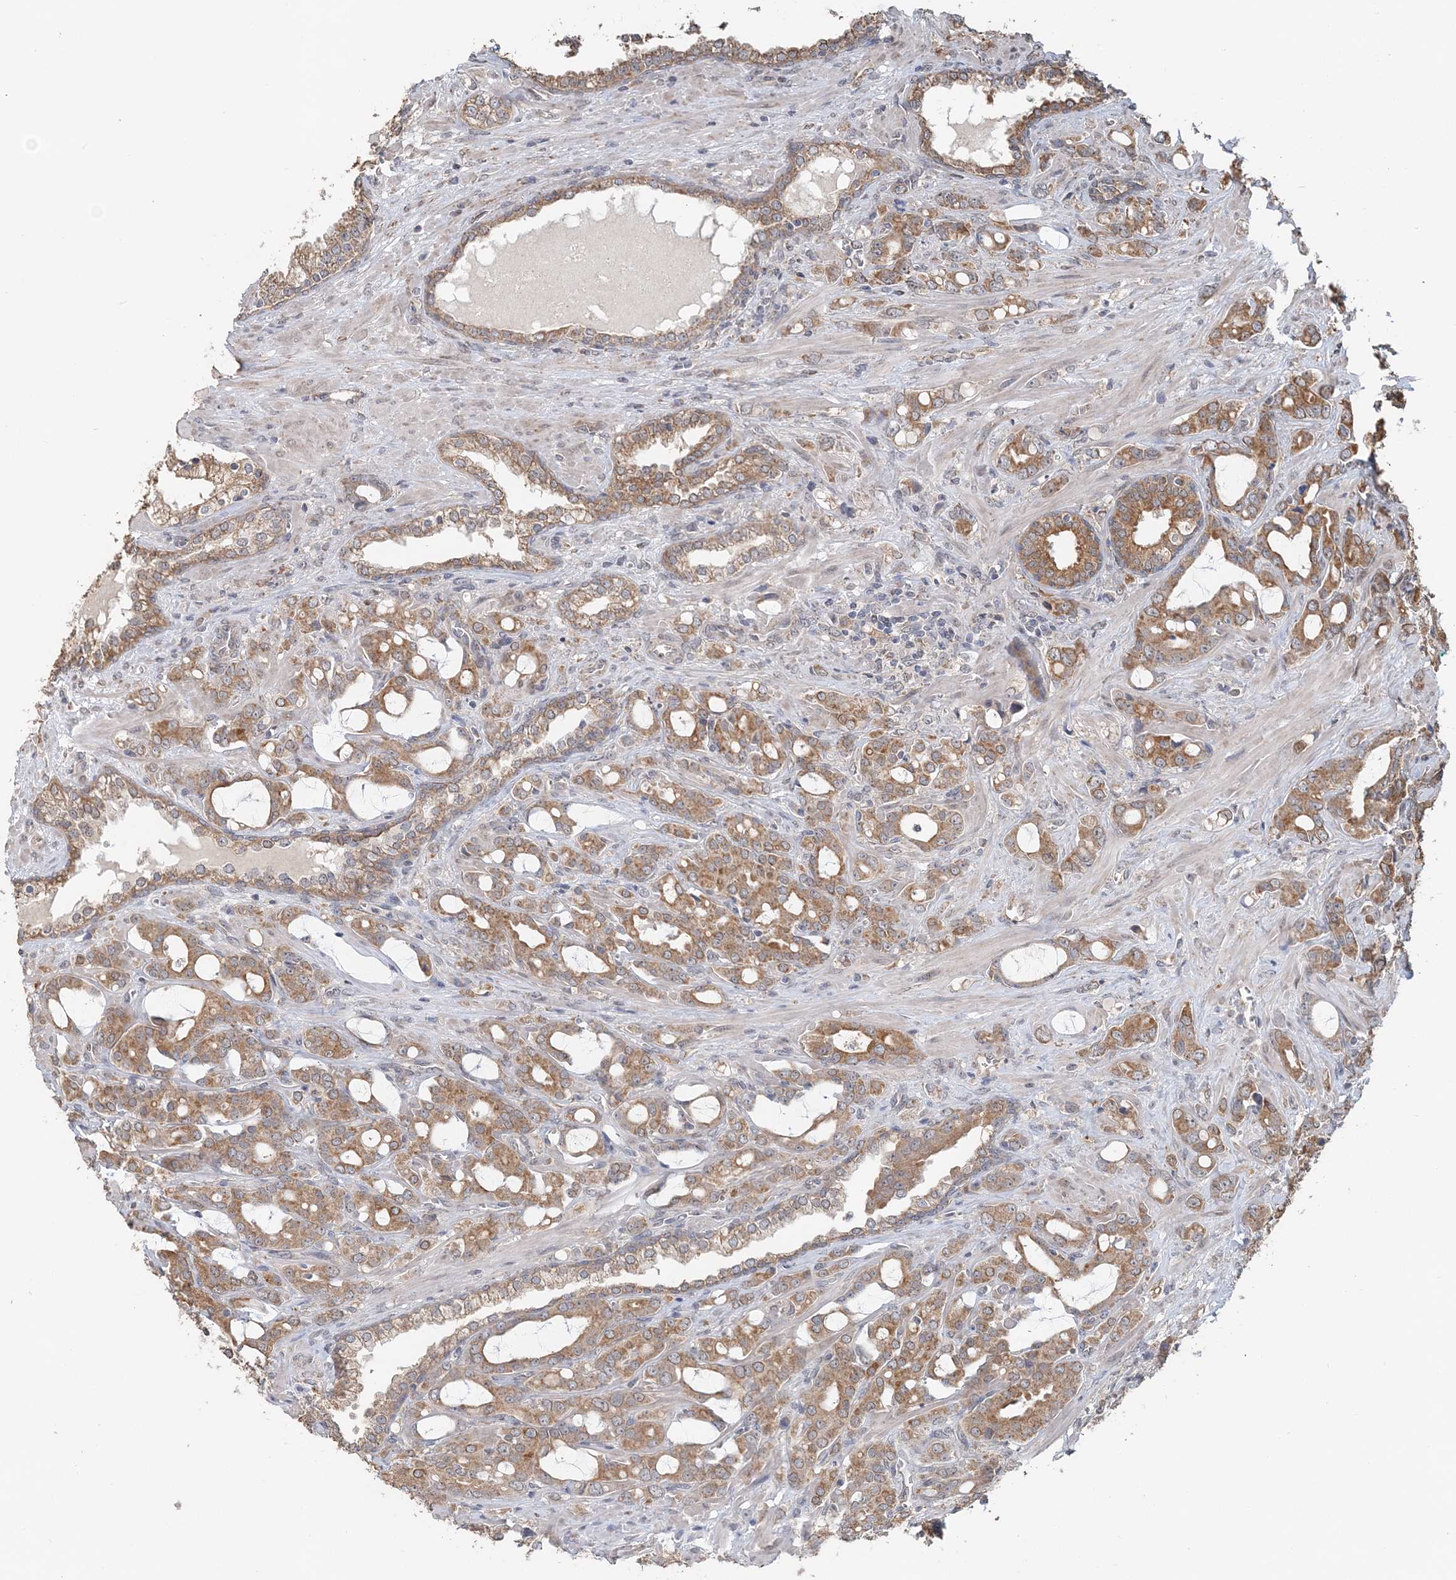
{"staining": {"intensity": "moderate", "quantity": ">75%", "location": "cytoplasmic/membranous"}, "tissue": "prostate cancer", "cell_type": "Tumor cells", "image_type": "cancer", "snomed": [{"axis": "morphology", "description": "Adenocarcinoma, High grade"}, {"axis": "topography", "description": "Prostate"}], "caption": "Immunohistochemical staining of human prostate cancer demonstrates medium levels of moderate cytoplasmic/membranous protein expression in about >75% of tumor cells. (Brightfield microscopy of DAB IHC at high magnification).", "gene": "FBXO38", "patient": {"sex": "male", "age": 72}}